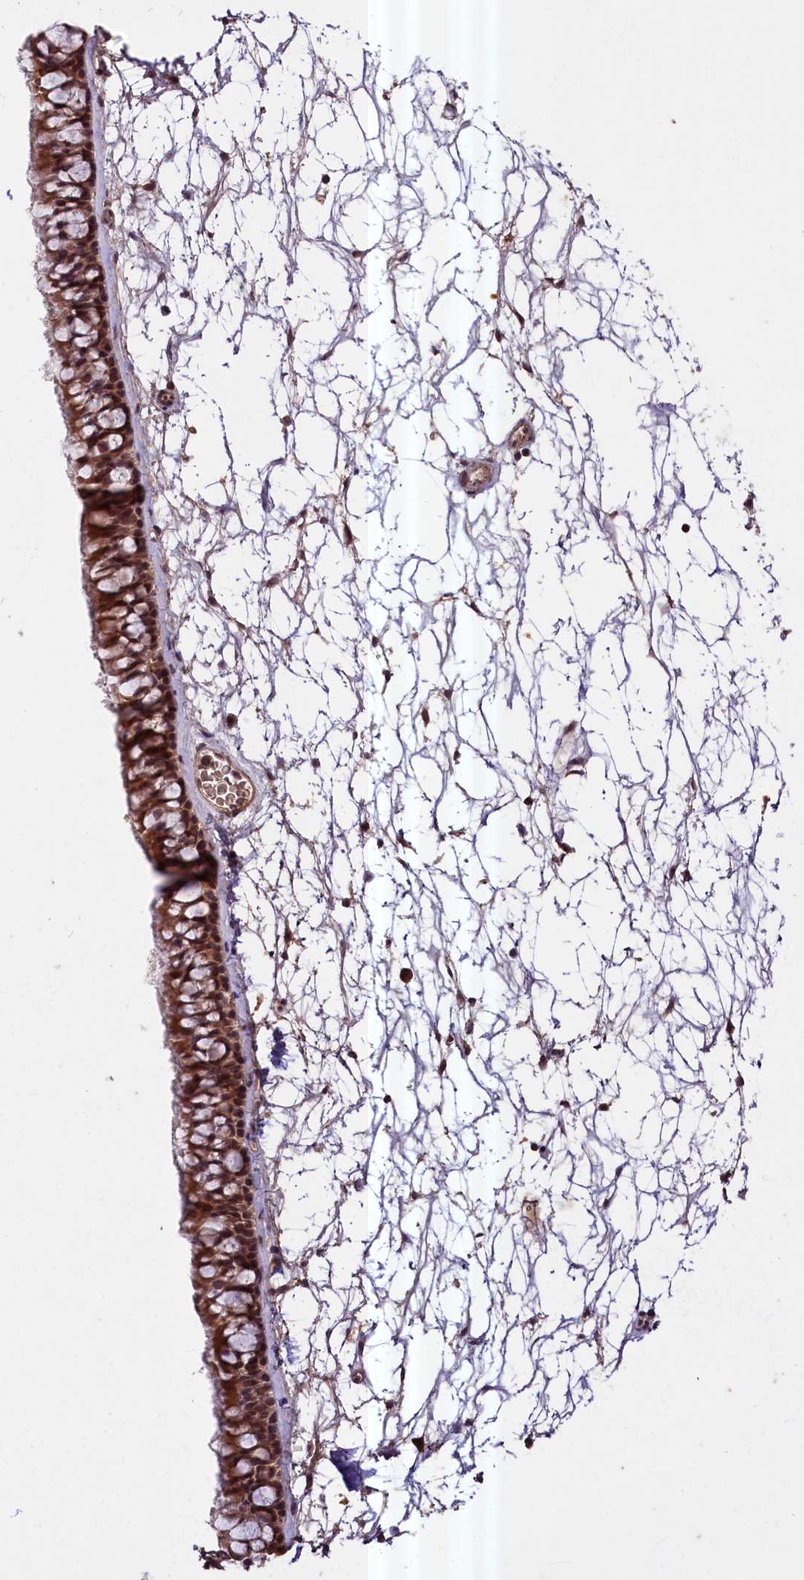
{"staining": {"intensity": "moderate", "quantity": ">75%", "location": "cytoplasmic/membranous,nuclear"}, "tissue": "nasopharynx", "cell_type": "Respiratory epithelial cells", "image_type": "normal", "snomed": [{"axis": "morphology", "description": "Normal tissue, NOS"}, {"axis": "topography", "description": "Nasopharynx"}], "caption": "This image displays immunohistochemistry staining of unremarkable nasopharynx, with medium moderate cytoplasmic/membranous,nuclear positivity in about >75% of respiratory epithelial cells.", "gene": "ZNF480", "patient": {"sex": "male", "age": 64}}